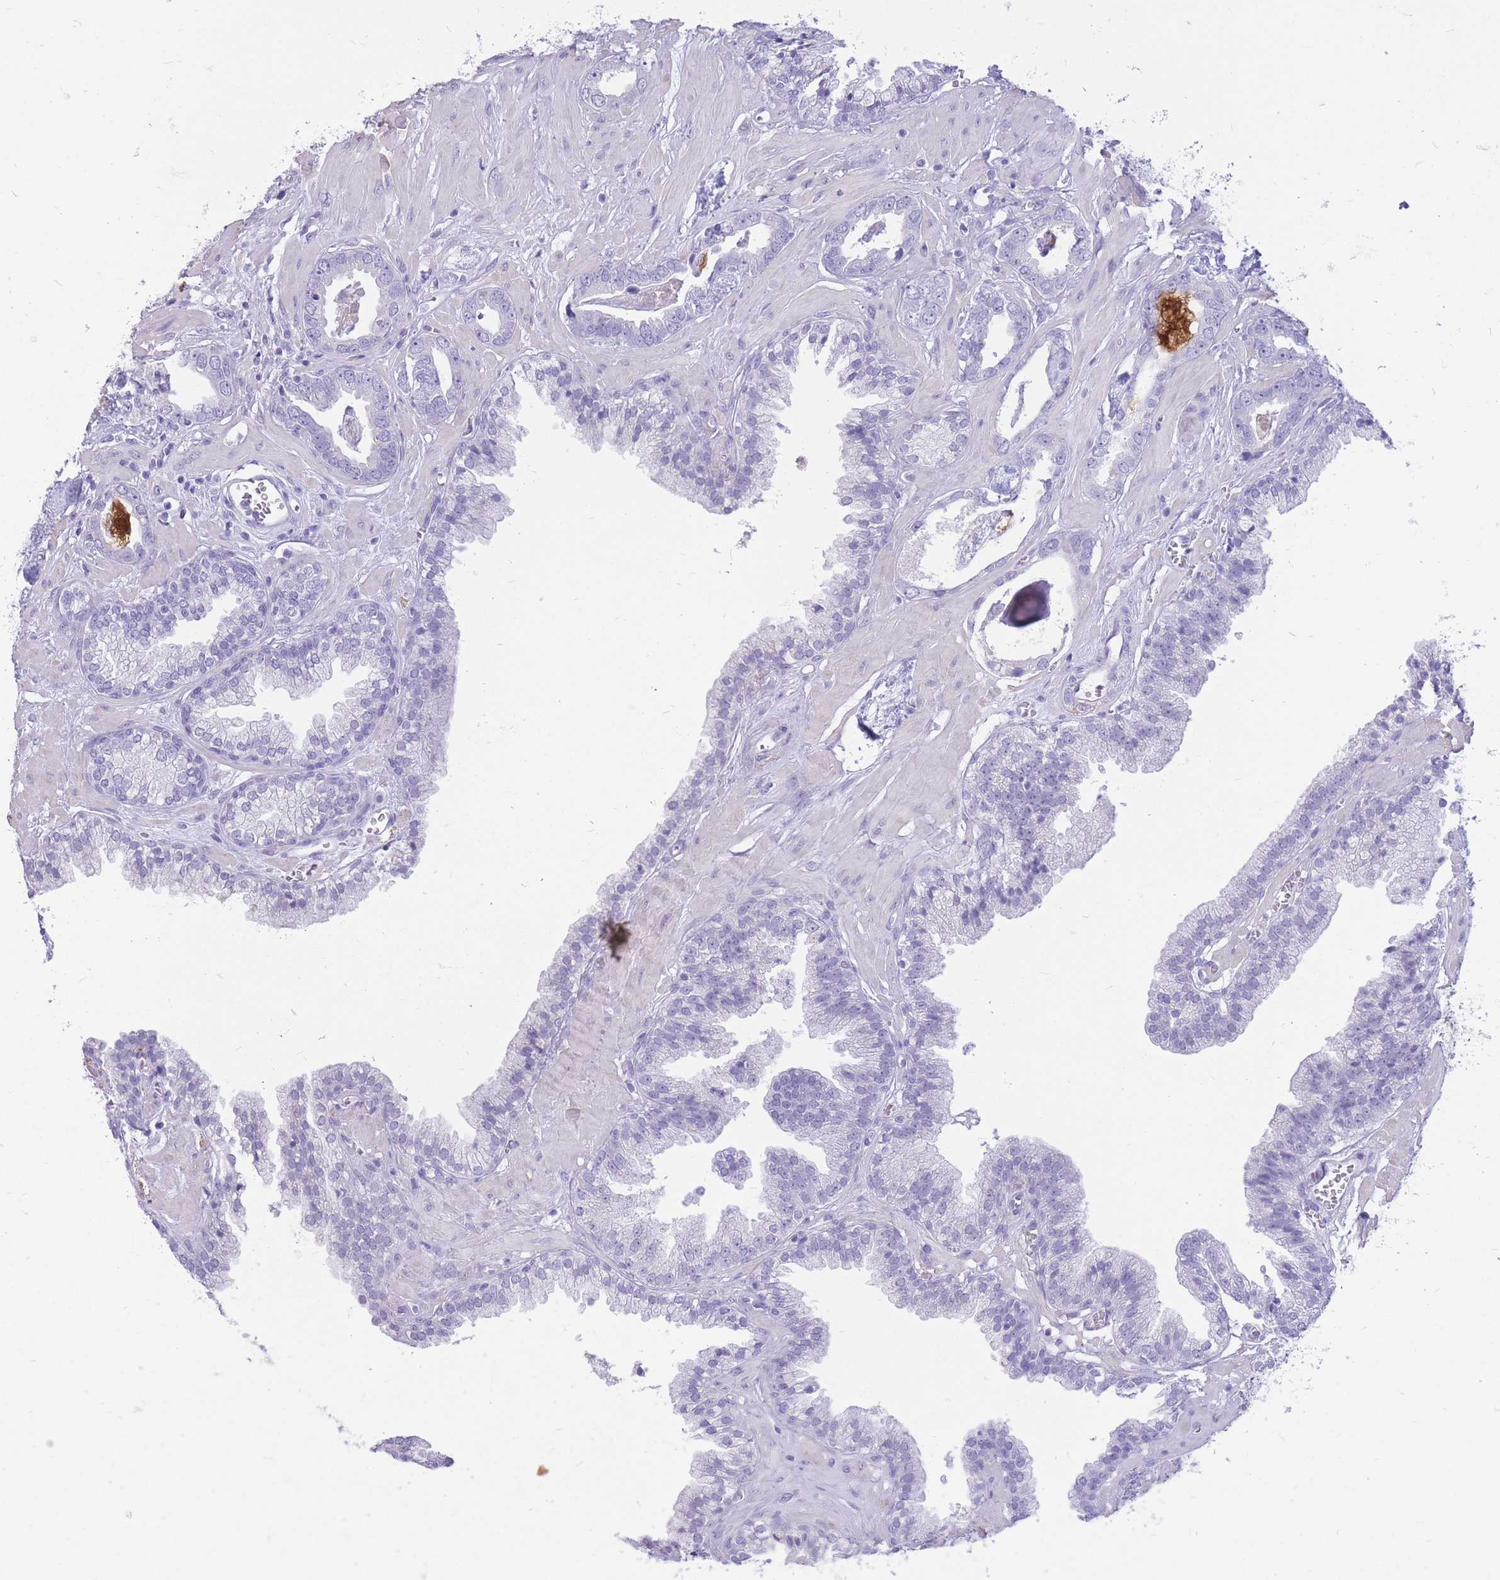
{"staining": {"intensity": "negative", "quantity": "none", "location": "none"}, "tissue": "prostate cancer", "cell_type": "Tumor cells", "image_type": "cancer", "snomed": [{"axis": "morphology", "description": "Adenocarcinoma, Low grade"}, {"axis": "topography", "description": "Prostate"}], "caption": "Histopathology image shows no protein staining in tumor cells of prostate adenocarcinoma (low-grade) tissue.", "gene": "CYP21A2", "patient": {"sex": "male", "age": 60}}